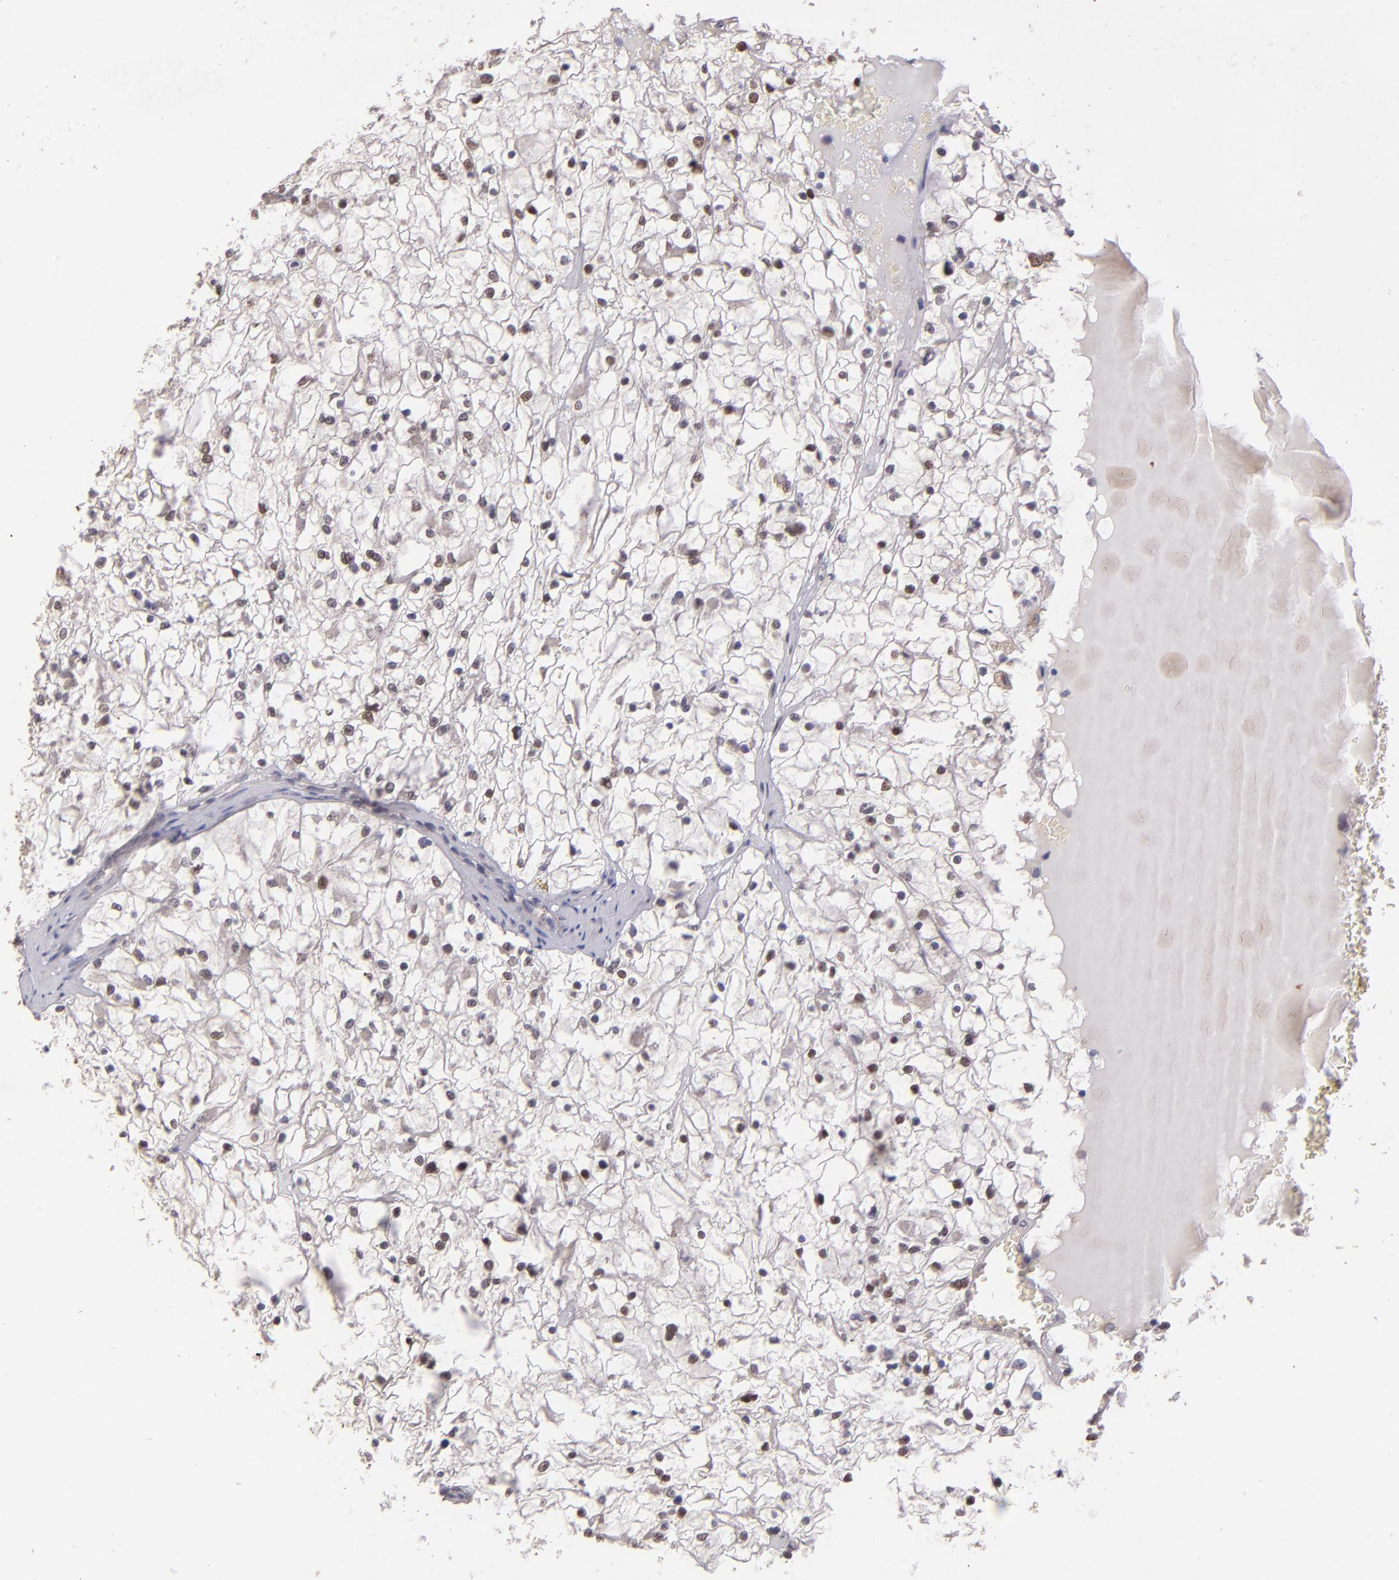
{"staining": {"intensity": "negative", "quantity": "none", "location": "none"}, "tissue": "renal cancer", "cell_type": "Tumor cells", "image_type": "cancer", "snomed": [{"axis": "morphology", "description": "Adenocarcinoma, NOS"}, {"axis": "topography", "description": "Kidney"}], "caption": "Tumor cells show no significant expression in renal cancer (adenocarcinoma).", "gene": "NUP62CL", "patient": {"sex": "male", "age": 61}}